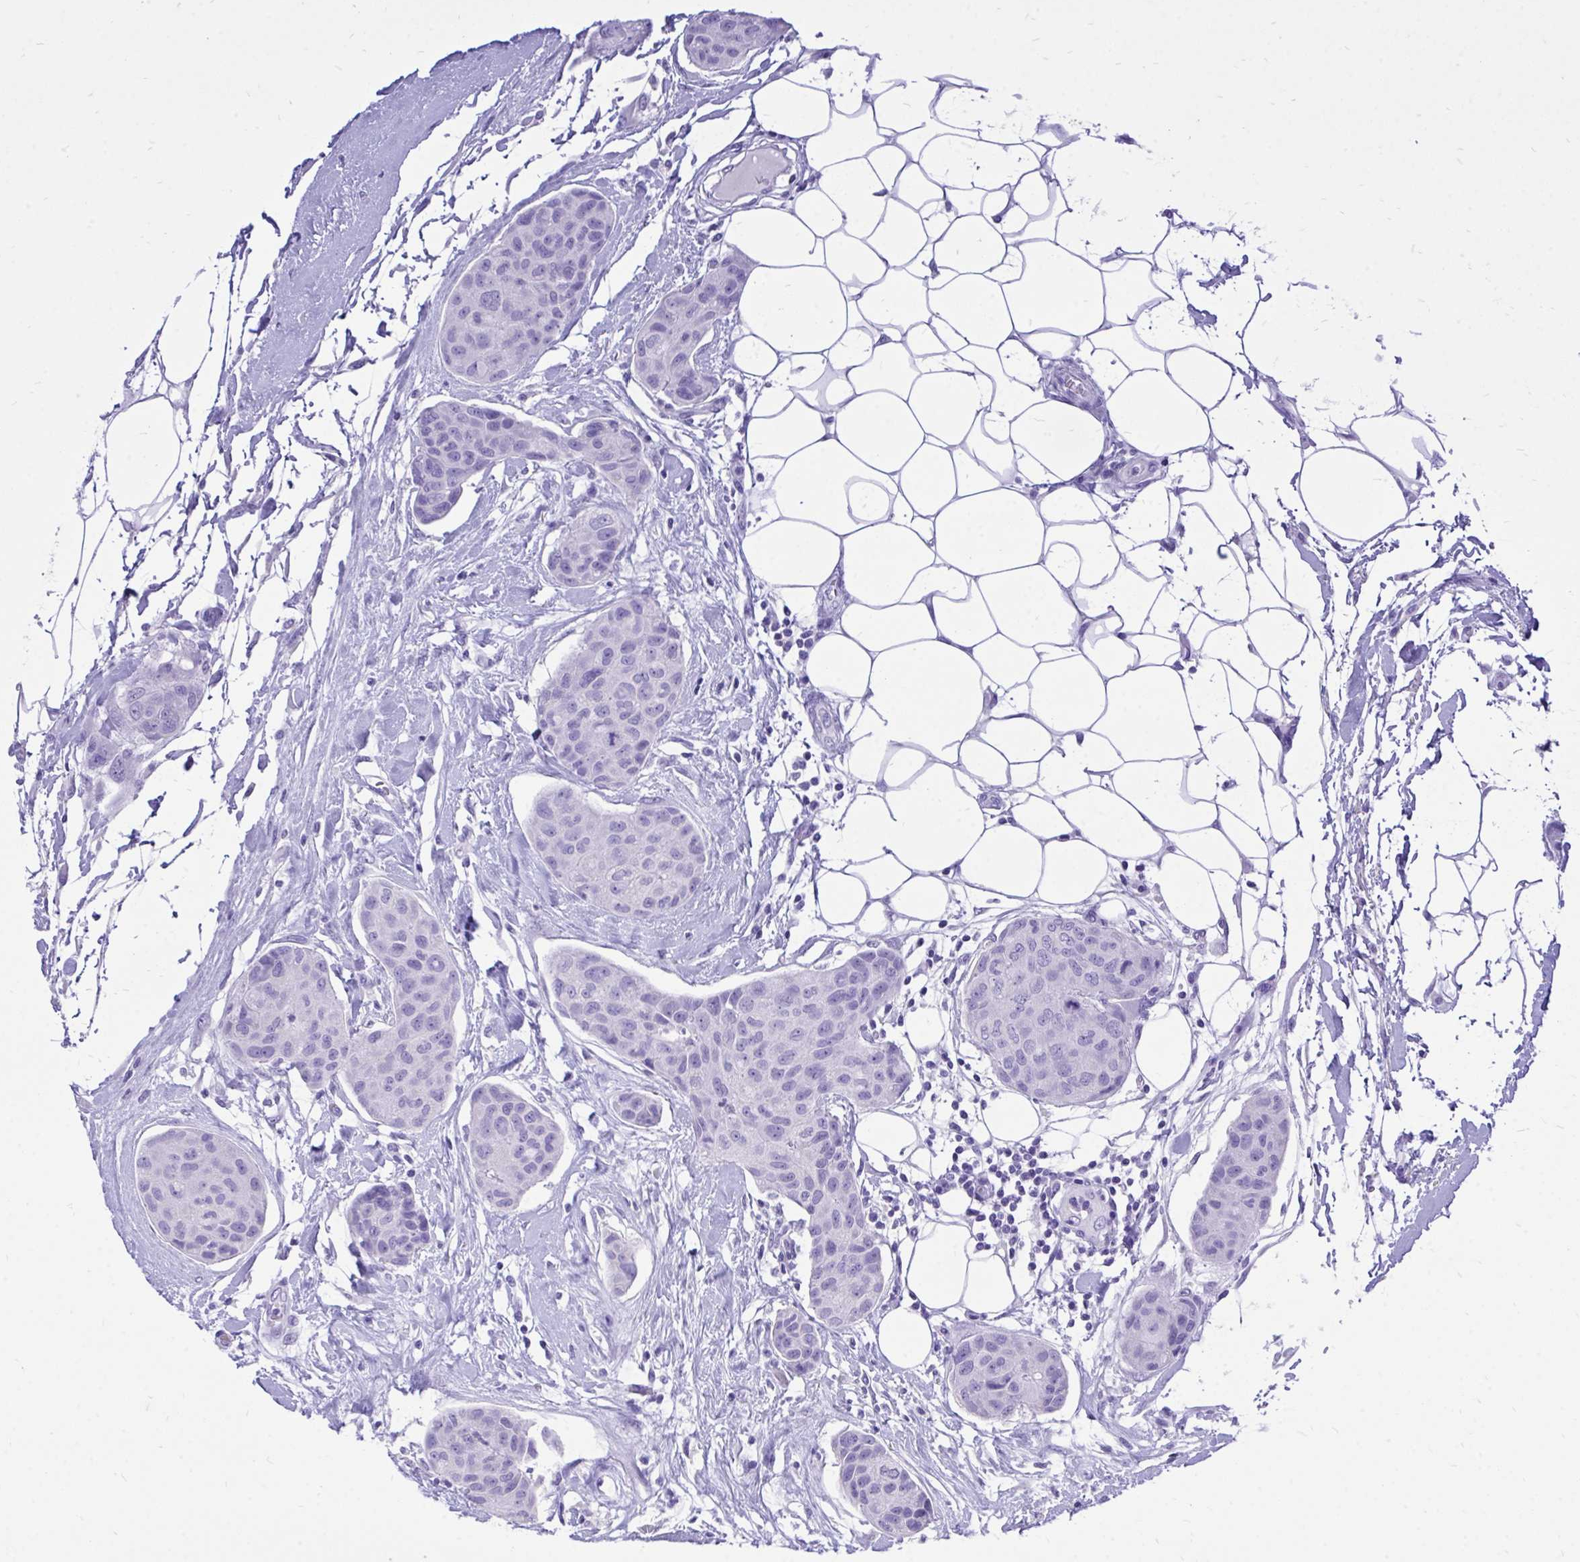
{"staining": {"intensity": "negative", "quantity": "none", "location": "none"}, "tissue": "breast cancer", "cell_type": "Tumor cells", "image_type": "cancer", "snomed": [{"axis": "morphology", "description": "Duct carcinoma"}, {"axis": "topography", "description": "Breast"}, {"axis": "topography", "description": "Lymph node"}], "caption": "This histopathology image is of breast cancer stained with immunohistochemistry to label a protein in brown with the nuclei are counter-stained blue. There is no expression in tumor cells.", "gene": "MON1A", "patient": {"sex": "female", "age": 80}}